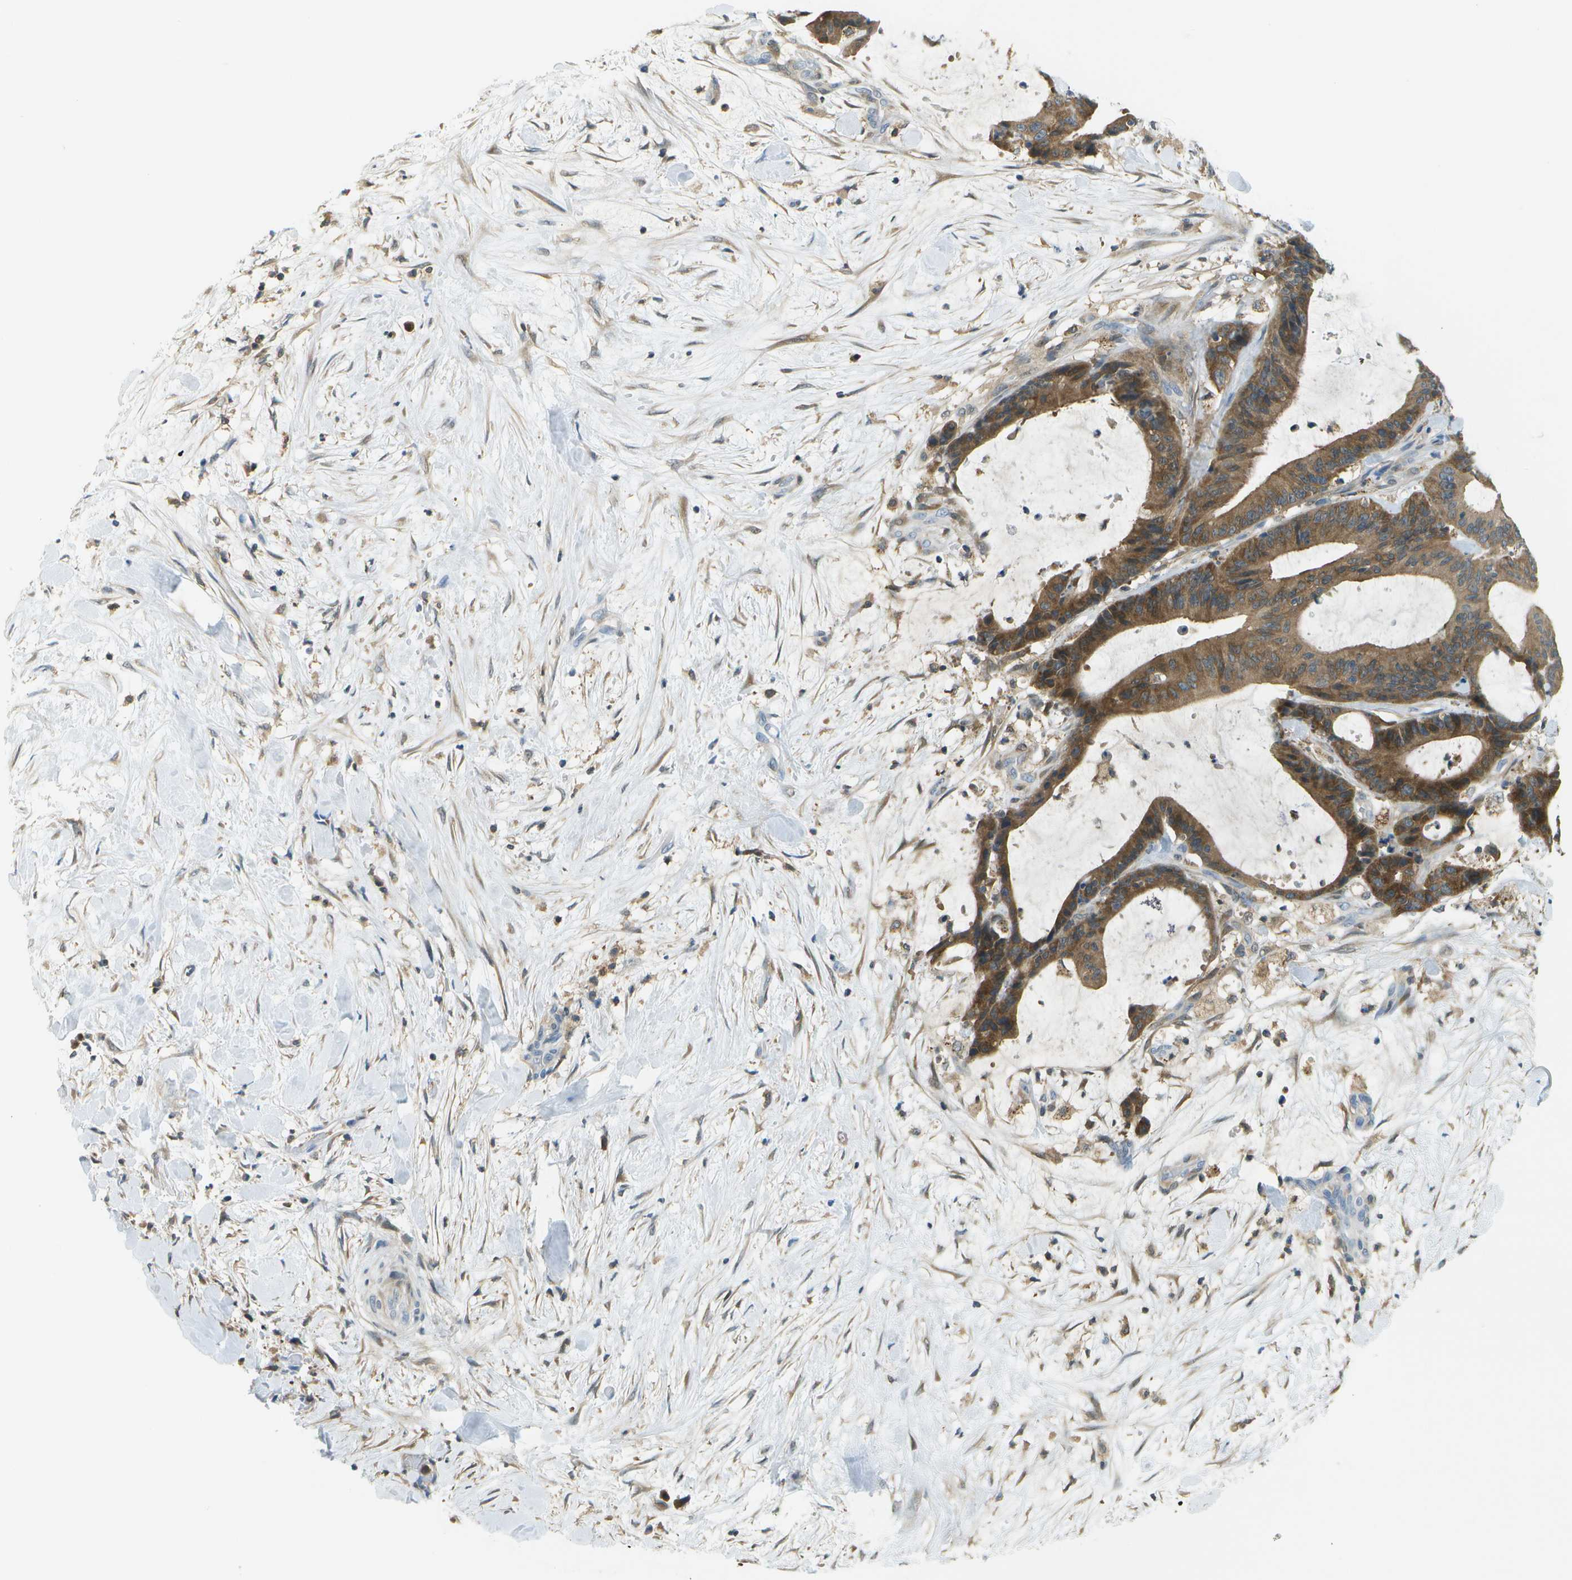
{"staining": {"intensity": "moderate", "quantity": ">75%", "location": "cytoplasmic/membranous"}, "tissue": "liver cancer", "cell_type": "Tumor cells", "image_type": "cancer", "snomed": [{"axis": "morphology", "description": "Cholangiocarcinoma"}, {"axis": "topography", "description": "Liver"}], "caption": "Liver cancer (cholangiocarcinoma) stained for a protein exhibits moderate cytoplasmic/membranous positivity in tumor cells.", "gene": "CDH23", "patient": {"sex": "female", "age": 73}}